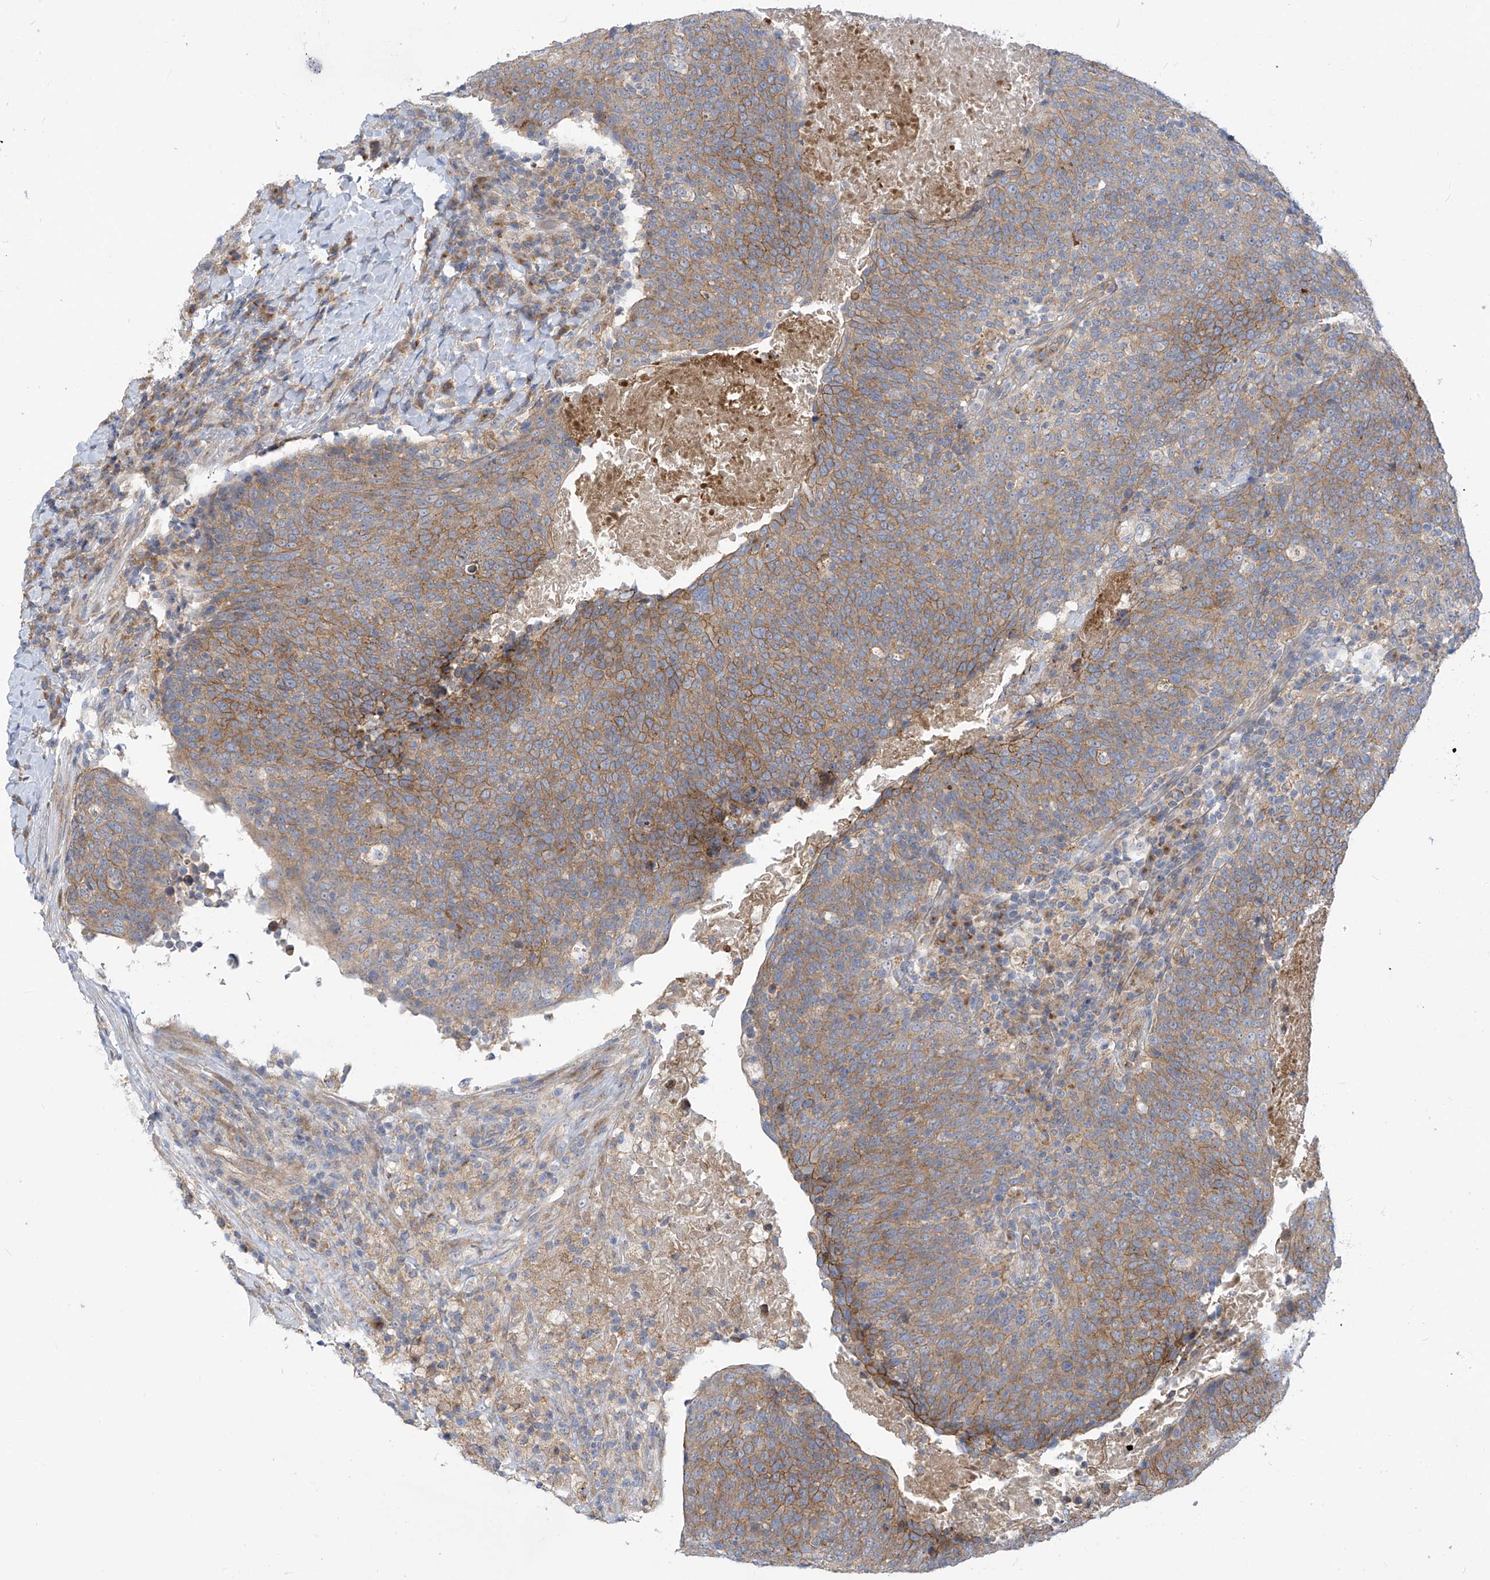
{"staining": {"intensity": "moderate", "quantity": ">75%", "location": "cytoplasmic/membranous"}, "tissue": "head and neck cancer", "cell_type": "Tumor cells", "image_type": "cancer", "snomed": [{"axis": "morphology", "description": "Squamous cell carcinoma, NOS"}, {"axis": "morphology", "description": "Squamous cell carcinoma, metastatic, NOS"}, {"axis": "topography", "description": "Lymph node"}, {"axis": "topography", "description": "Head-Neck"}], "caption": "Human head and neck squamous cell carcinoma stained for a protein (brown) reveals moderate cytoplasmic/membranous positive staining in about >75% of tumor cells.", "gene": "ADAT2", "patient": {"sex": "male", "age": 62}}